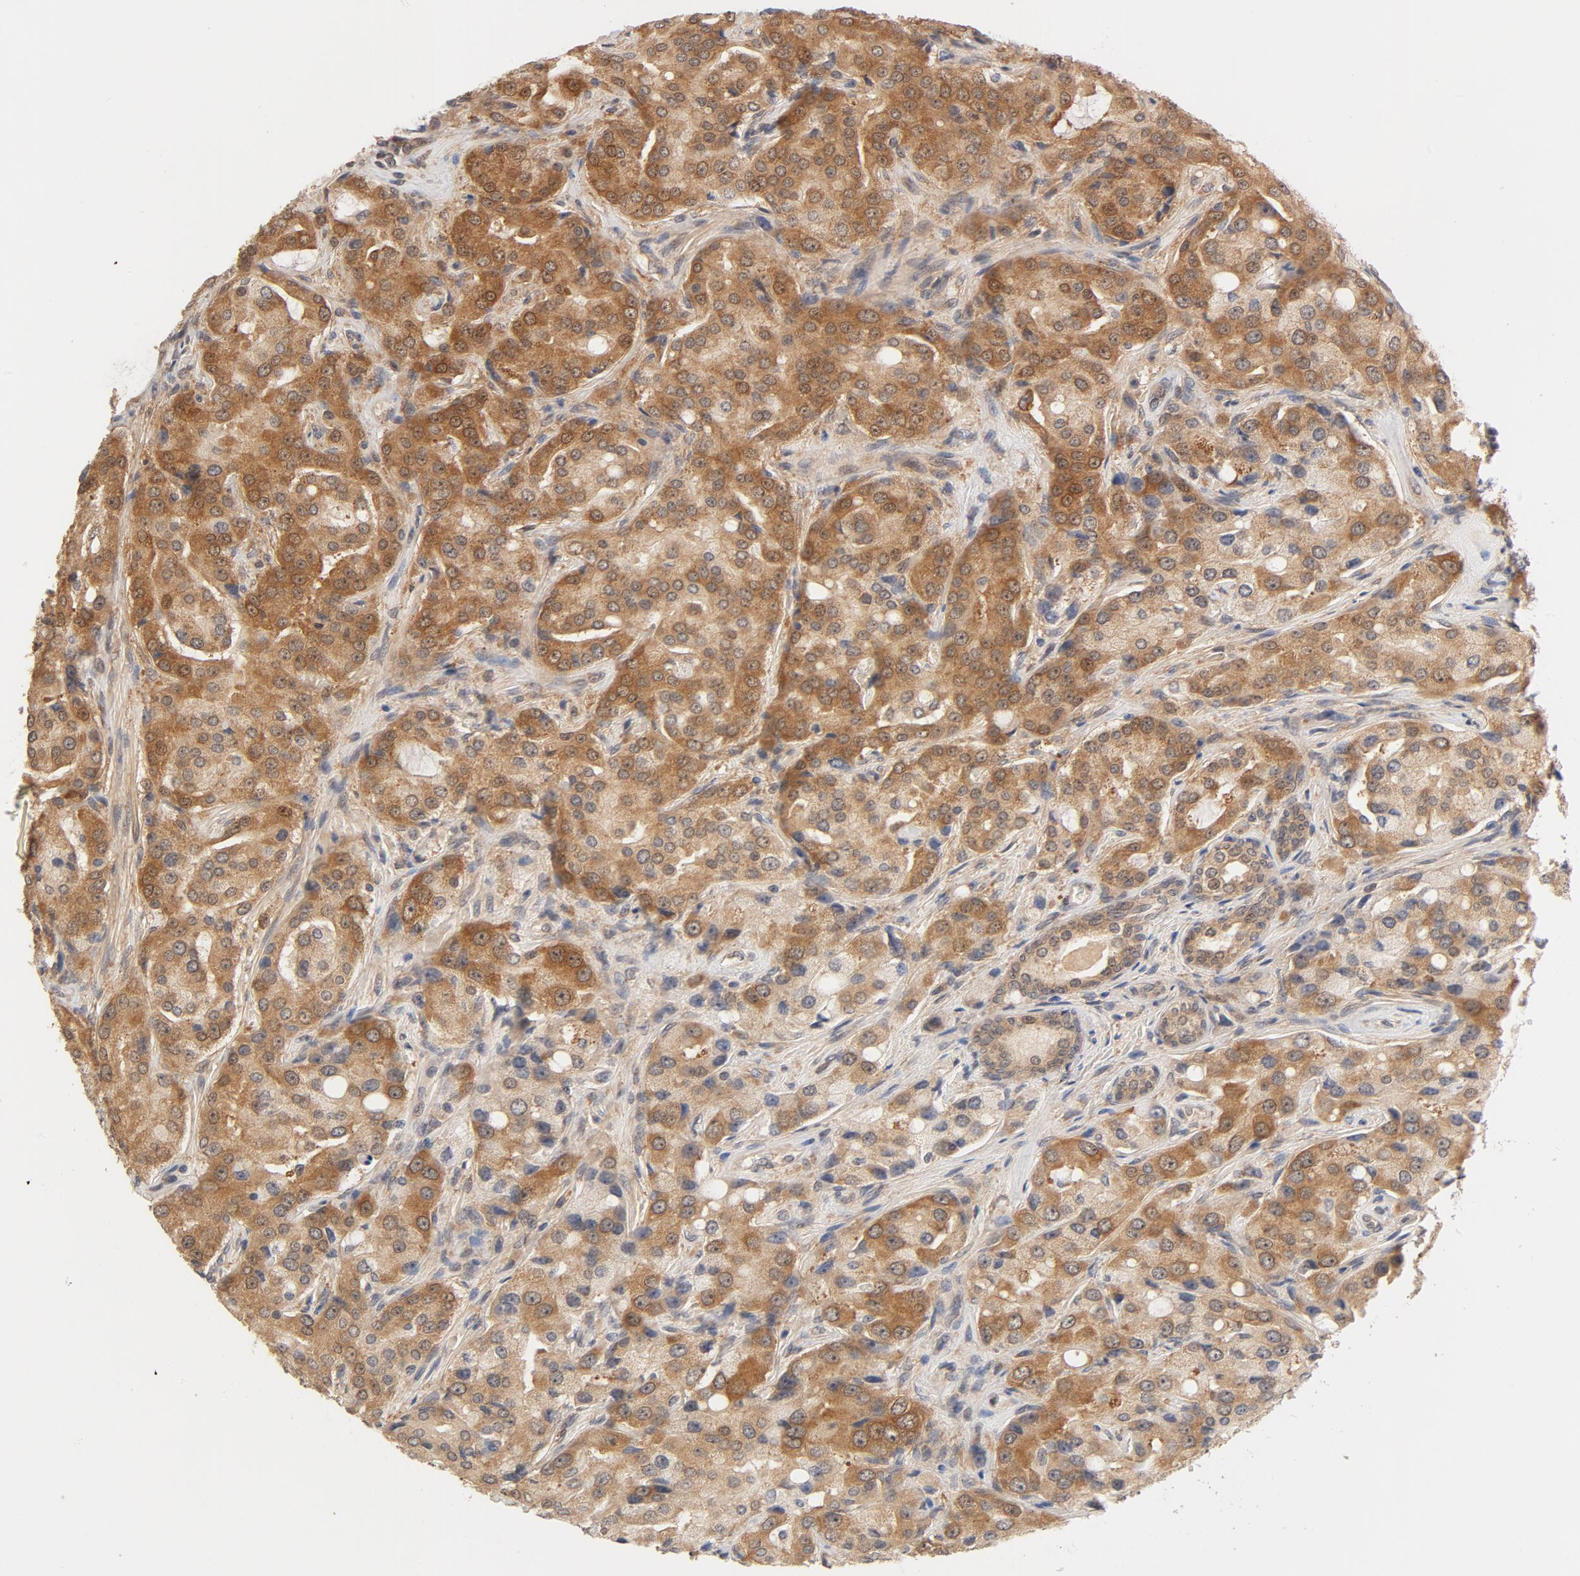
{"staining": {"intensity": "moderate", "quantity": ">75%", "location": "cytoplasmic/membranous"}, "tissue": "prostate cancer", "cell_type": "Tumor cells", "image_type": "cancer", "snomed": [{"axis": "morphology", "description": "Adenocarcinoma, High grade"}, {"axis": "topography", "description": "Prostate"}], "caption": "Immunohistochemistry (IHC) staining of high-grade adenocarcinoma (prostate), which displays medium levels of moderate cytoplasmic/membranous expression in approximately >75% of tumor cells indicating moderate cytoplasmic/membranous protein expression. The staining was performed using DAB (3,3'-diaminobenzidine) (brown) for protein detection and nuclei were counterstained in hematoxylin (blue).", "gene": "EIF4E", "patient": {"sex": "male", "age": 72}}